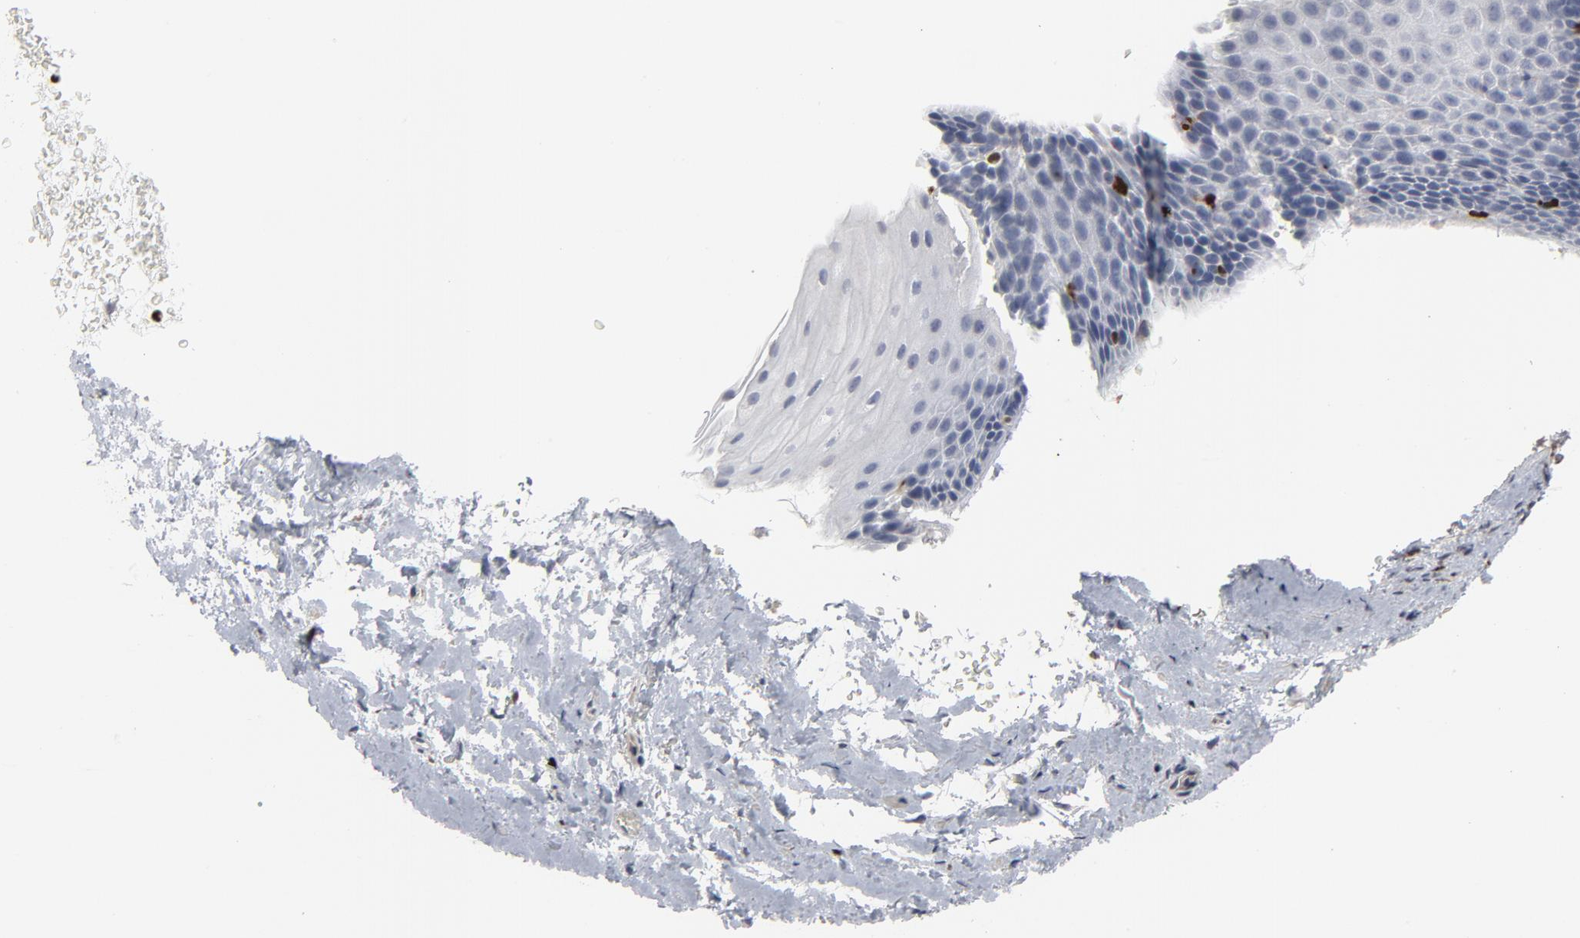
{"staining": {"intensity": "negative", "quantity": "none", "location": "none"}, "tissue": "esophagus", "cell_type": "Squamous epithelial cells", "image_type": "normal", "snomed": [{"axis": "morphology", "description": "Normal tissue, NOS"}, {"axis": "topography", "description": "Esophagus"}], "caption": "A micrograph of esophagus stained for a protein exhibits no brown staining in squamous epithelial cells. (Immunohistochemistry (ihc), brightfield microscopy, high magnification).", "gene": "SPI1", "patient": {"sex": "female", "age": 70}}